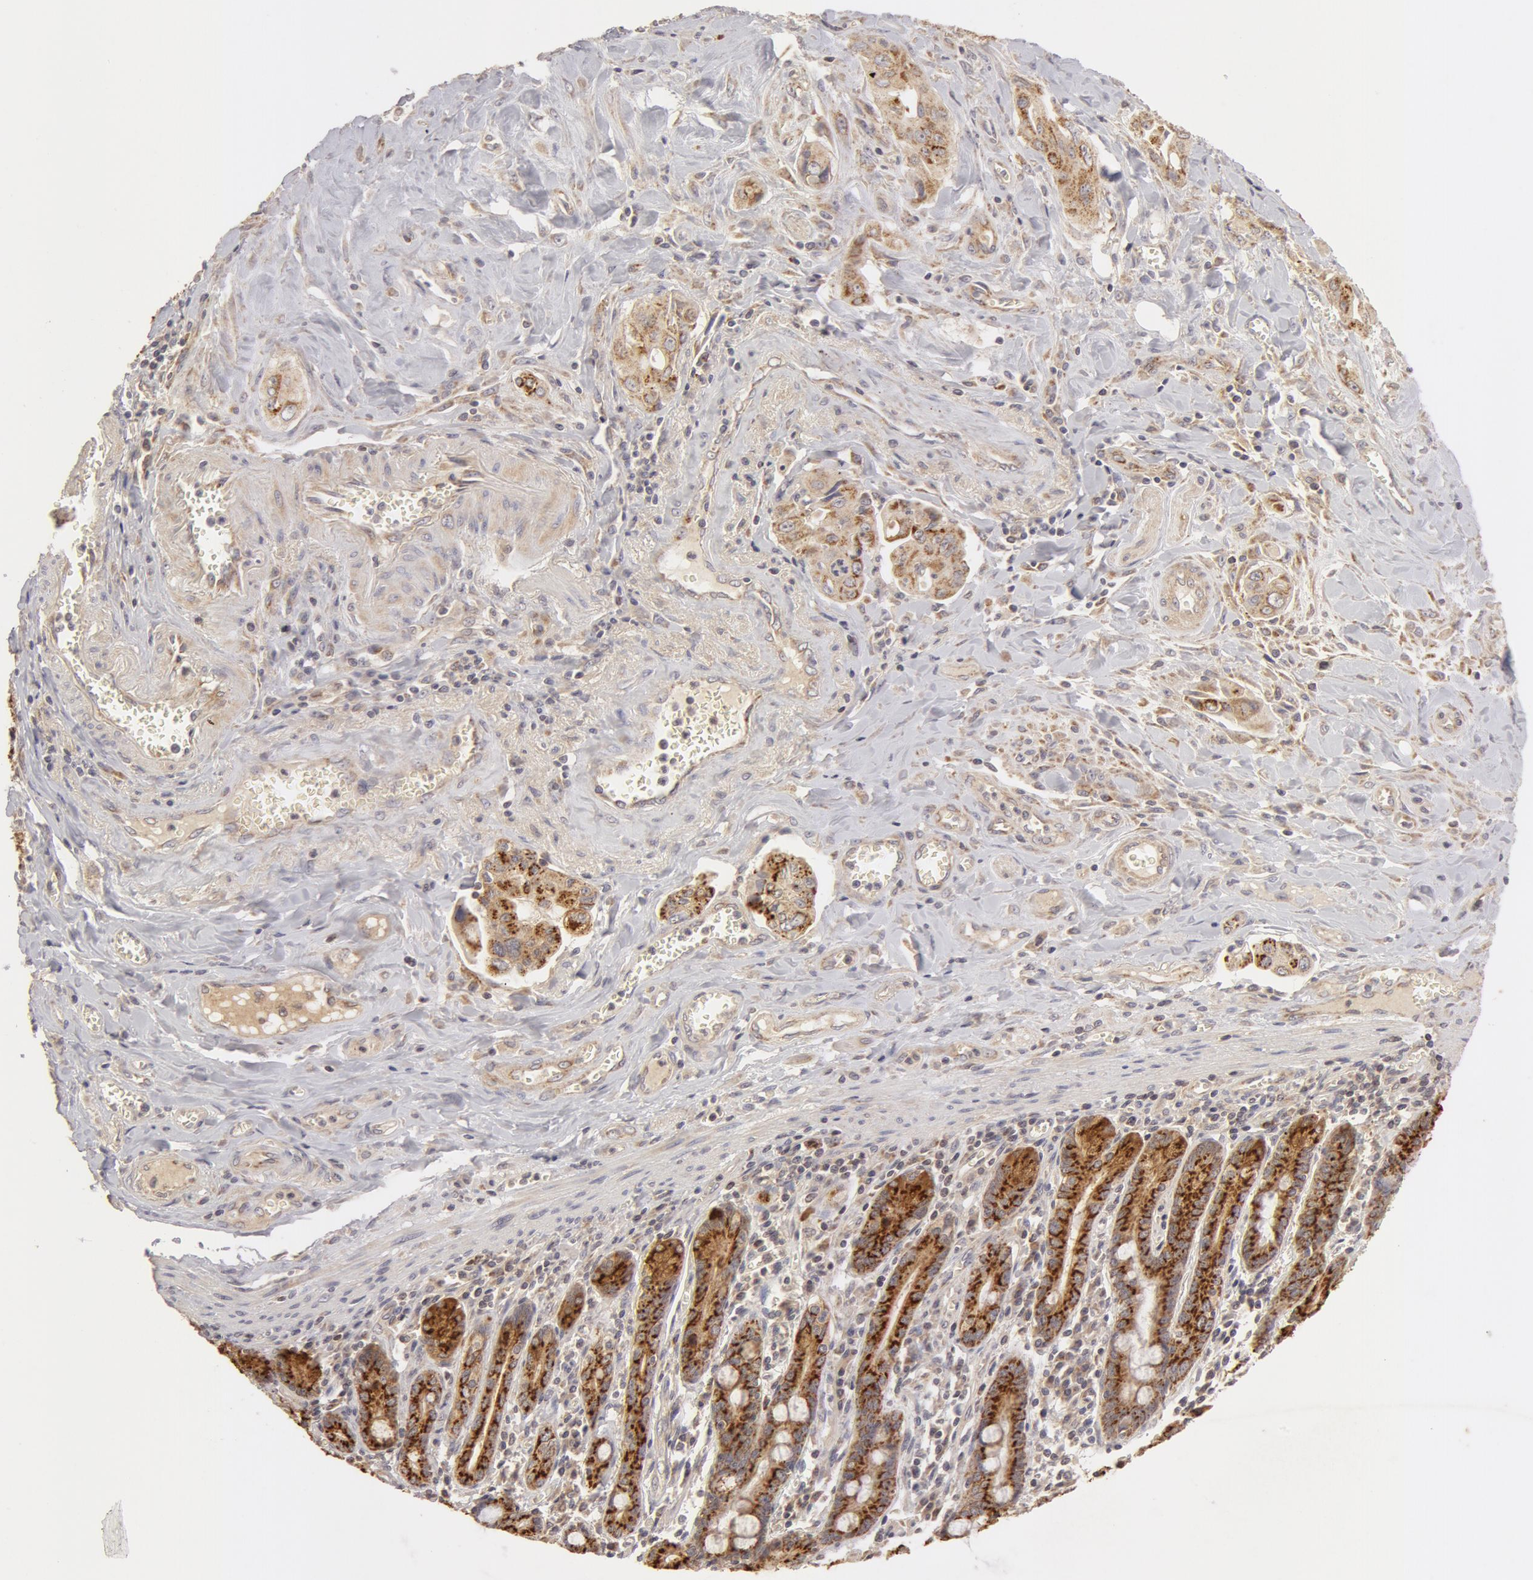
{"staining": {"intensity": "weak", "quantity": "25%-75%", "location": "cytoplasmic/membranous"}, "tissue": "pancreatic cancer", "cell_type": "Tumor cells", "image_type": "cancer", "snomed": [{"axis": "morphology", "description": "Adenocarcinoma, NOS"}, {"axis": "topography", "description": "Pancreas"}], "caption": "About 25%-75% of tumor cells in human pancreatic adenocarcinoma demonstrate weak cytoplasmic/membranous protein positivity as visualized by brown immunohistochemical staining.", "gene": "ADPRH", "patient": {"sex": "male", "age": 77}}